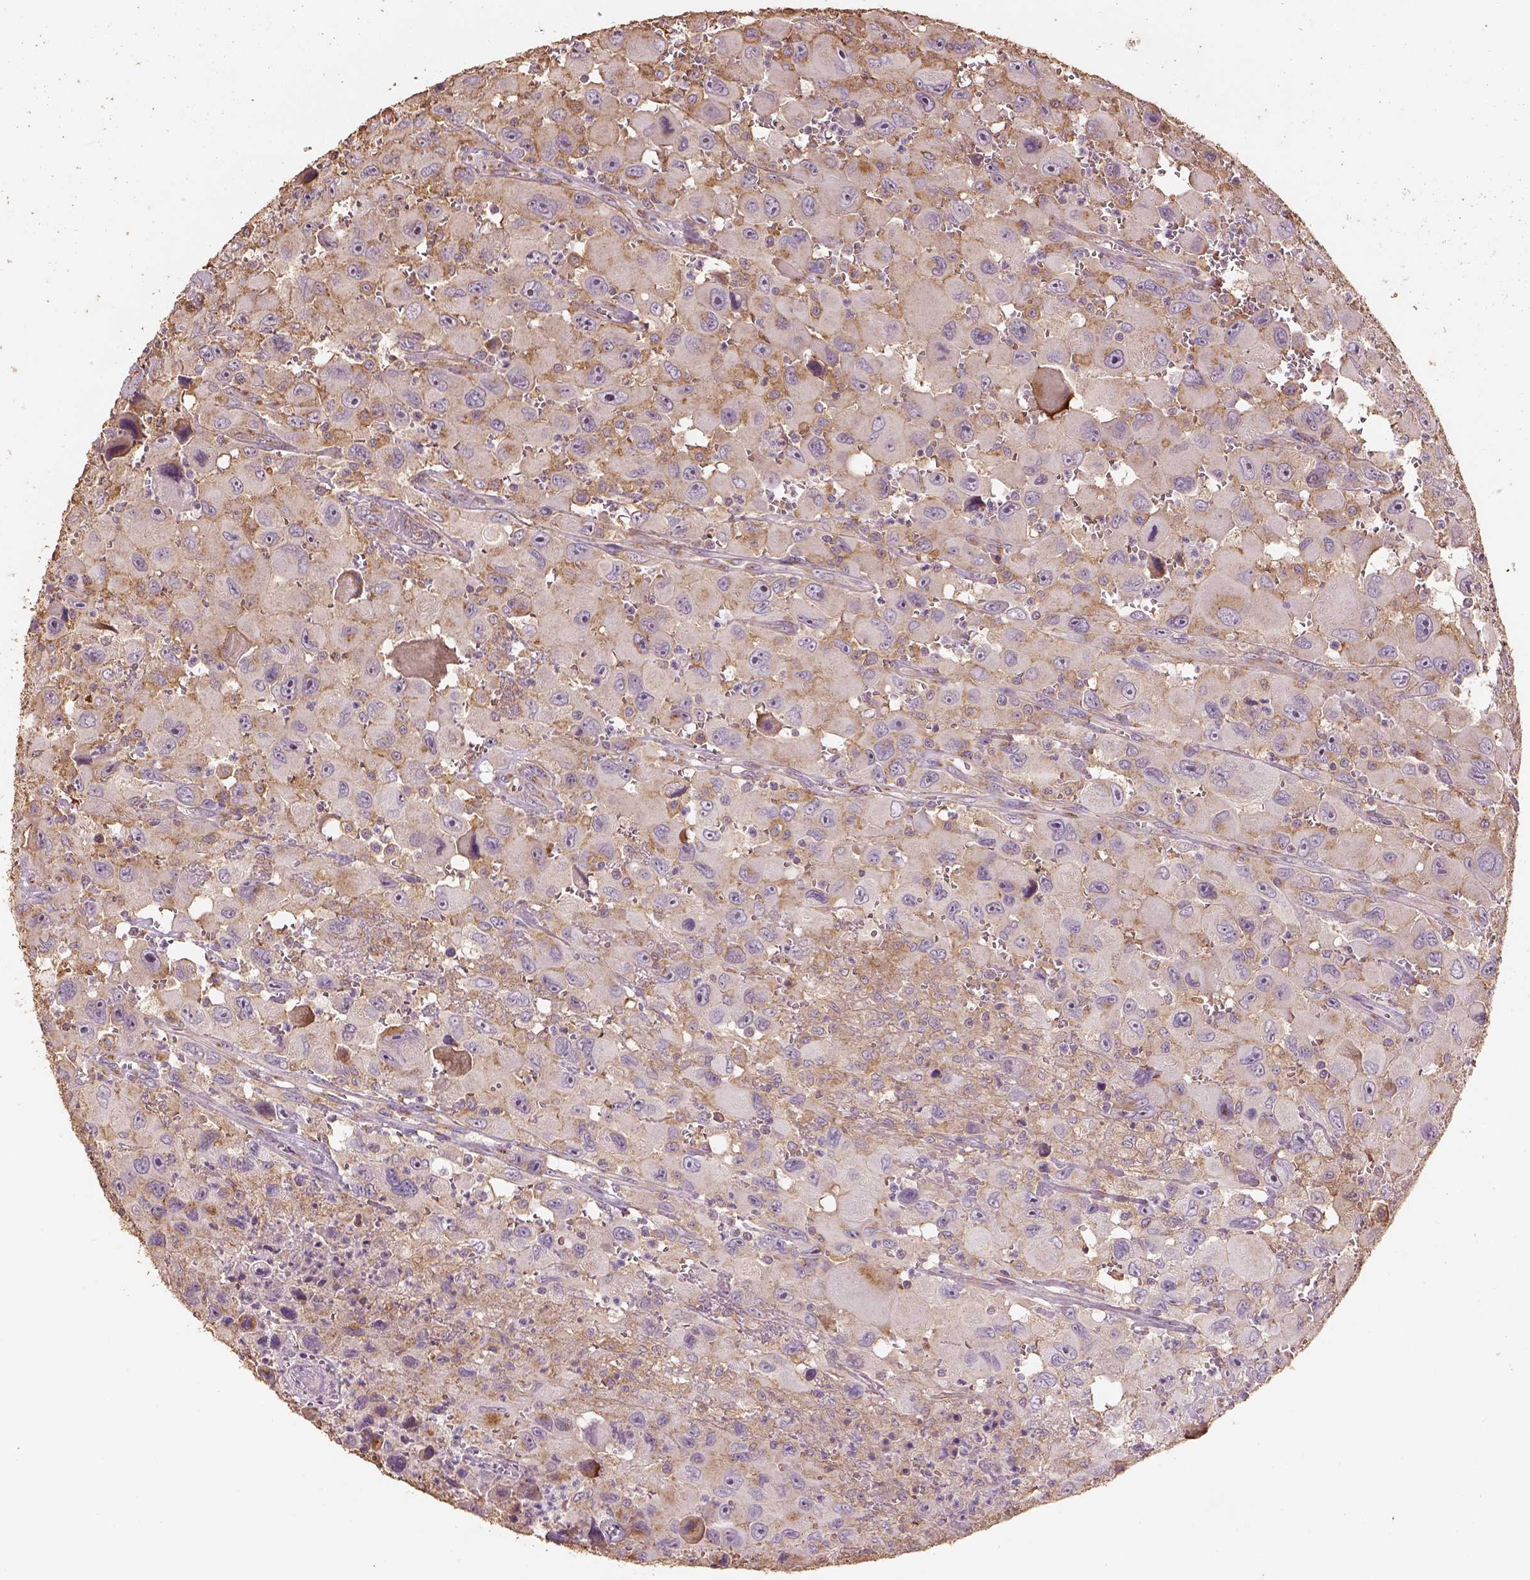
{"staining": {"intensity": "negative", "quantity": "none", "location": "none"}, "tissue": "head and neck cancer", "cell_type": "Tumor cells", "image_type": "cancer", "snomed": [{"axis": "morphology", "description": "Squamous cell carcinoma, NOS"}, {"axis": "morphology", "description": "Squamous cell carcinoma, metastatic, NOS"}, {"axis": "topography", "description": "Oral tissue"}, {"axis": "topography", "description": "Head-Neck"}], "caption": "A micrograph of head and neck metastatic squamous cell carcinoma stained for a protein demonstrates no brown staining in tumor cells. (Brightfield microscopy of DAB immunohistochemistry (IHC) at high magnification).", "gene": "AP1B1", "patient": {"sex": "female", "age": 85}}